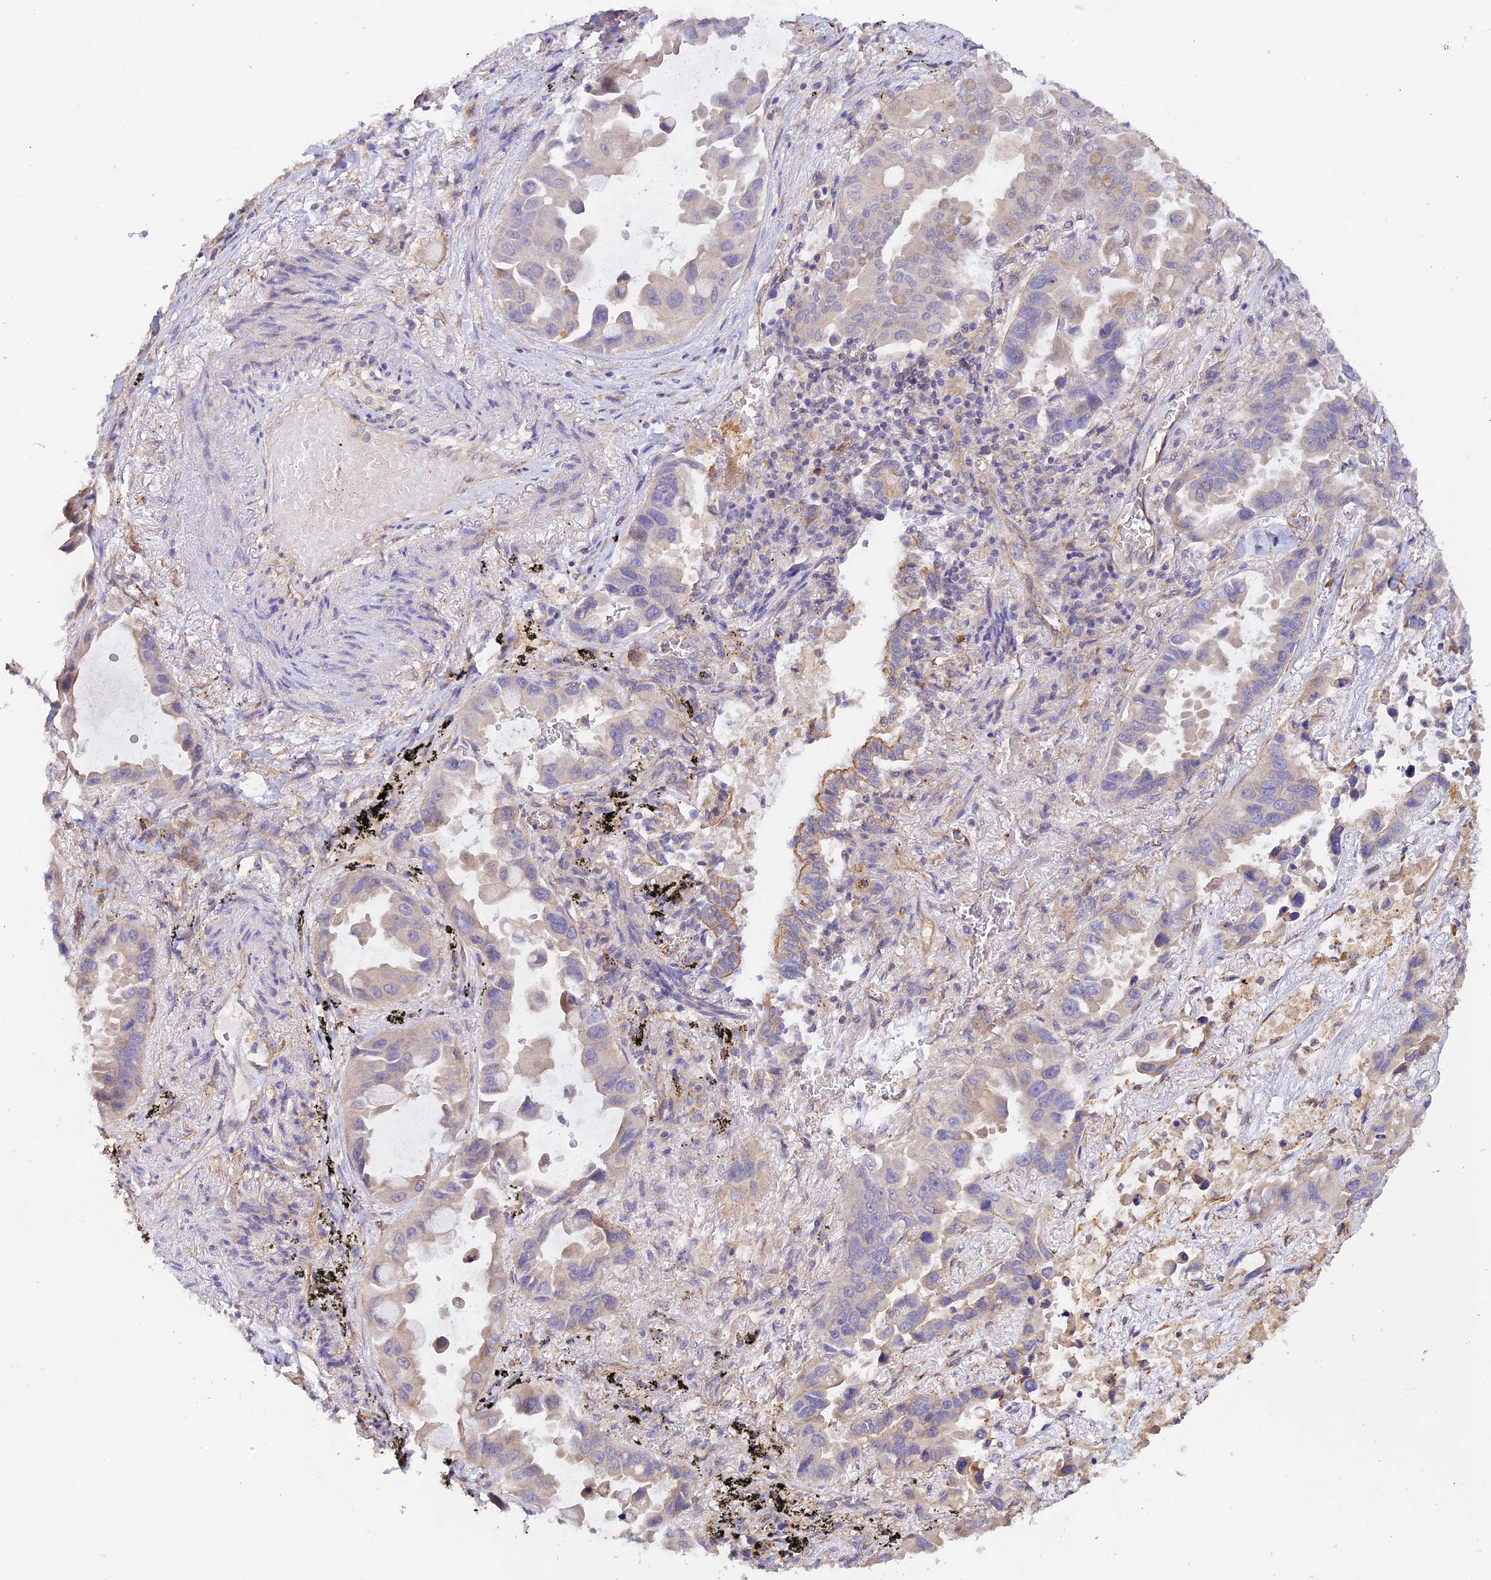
{"staining": {"intensity": "negative", "quantity": "none", "location": "none"}, "tissue": "lung cancer", "cell_type": "Tumor cells", "image_type": "cancer", "snomed": [{"axis": "morphology", "description": "Adenocarcinoma, NOS"}, {"axis": "topography", "description": "Lung"}], "caption": "Immunohistochemistry (IHC) of human adenocarcinoma (lung) demonstrates no expression in tumor cells.", "gene": "MYO9A", "patient": {"sex": "male", "age": 64}}